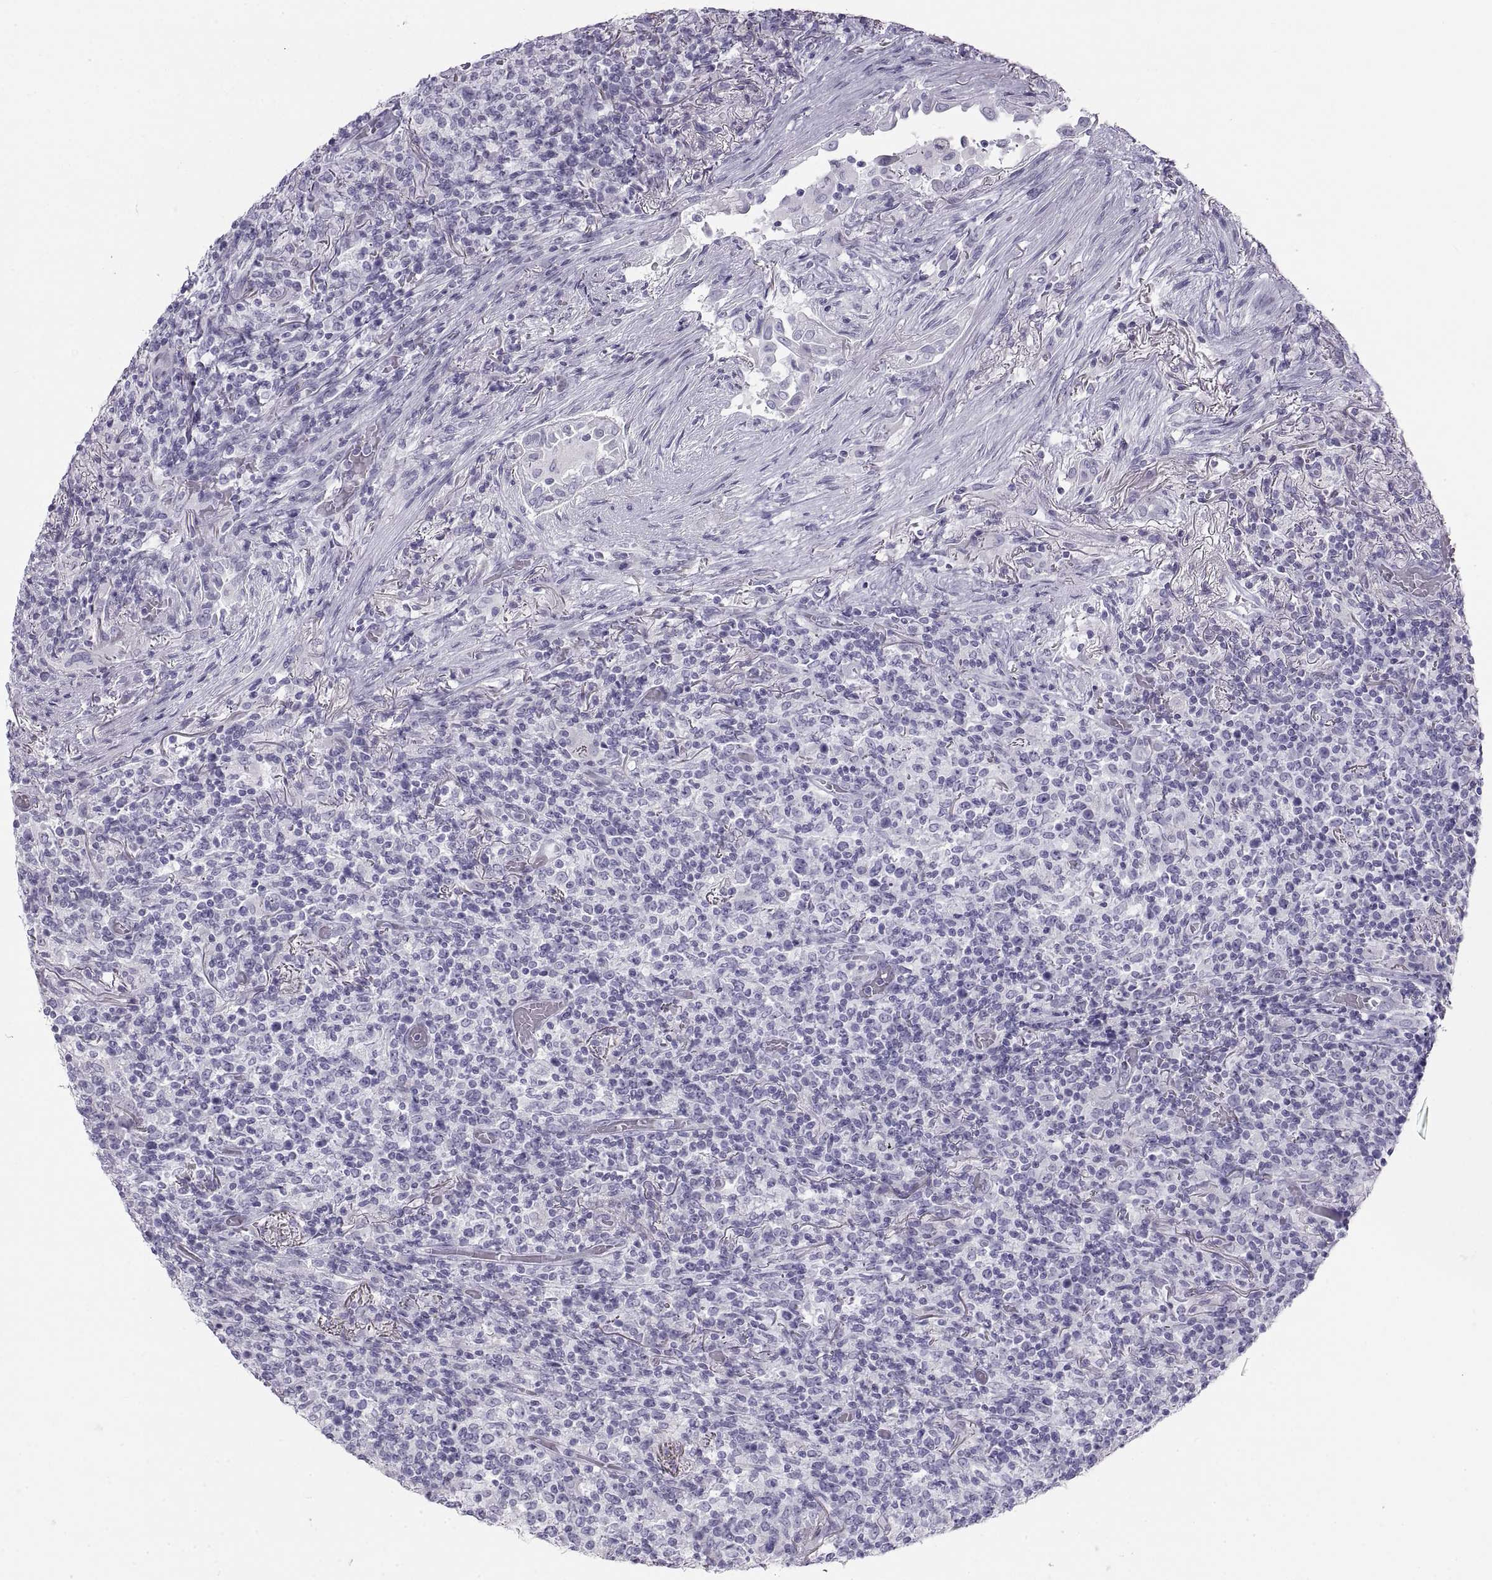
{"staining": {"intensity": "negative", "quantity": "none", "location": "none"}, "tissue": "lymphoma", "cell_type": "Tumor cells", "image_type": "cancer", "snomed": [{"axis": "morphology", "description": "Malignant lymphoma, non-Hodgkin's type, High grade"}, {"axis": "topography", "description": "Lung"}], "caption": "Malignant lymphoma, non-Hodgkin's type (high-grade) was stained to show a protein in brown. There is no significant expression in tumor cells. (Brightfield microscopy of DAB immunohistochemistry at high magnification).", "gene": "SEMG1", "patient": {"sex": "male", "age": 79}}